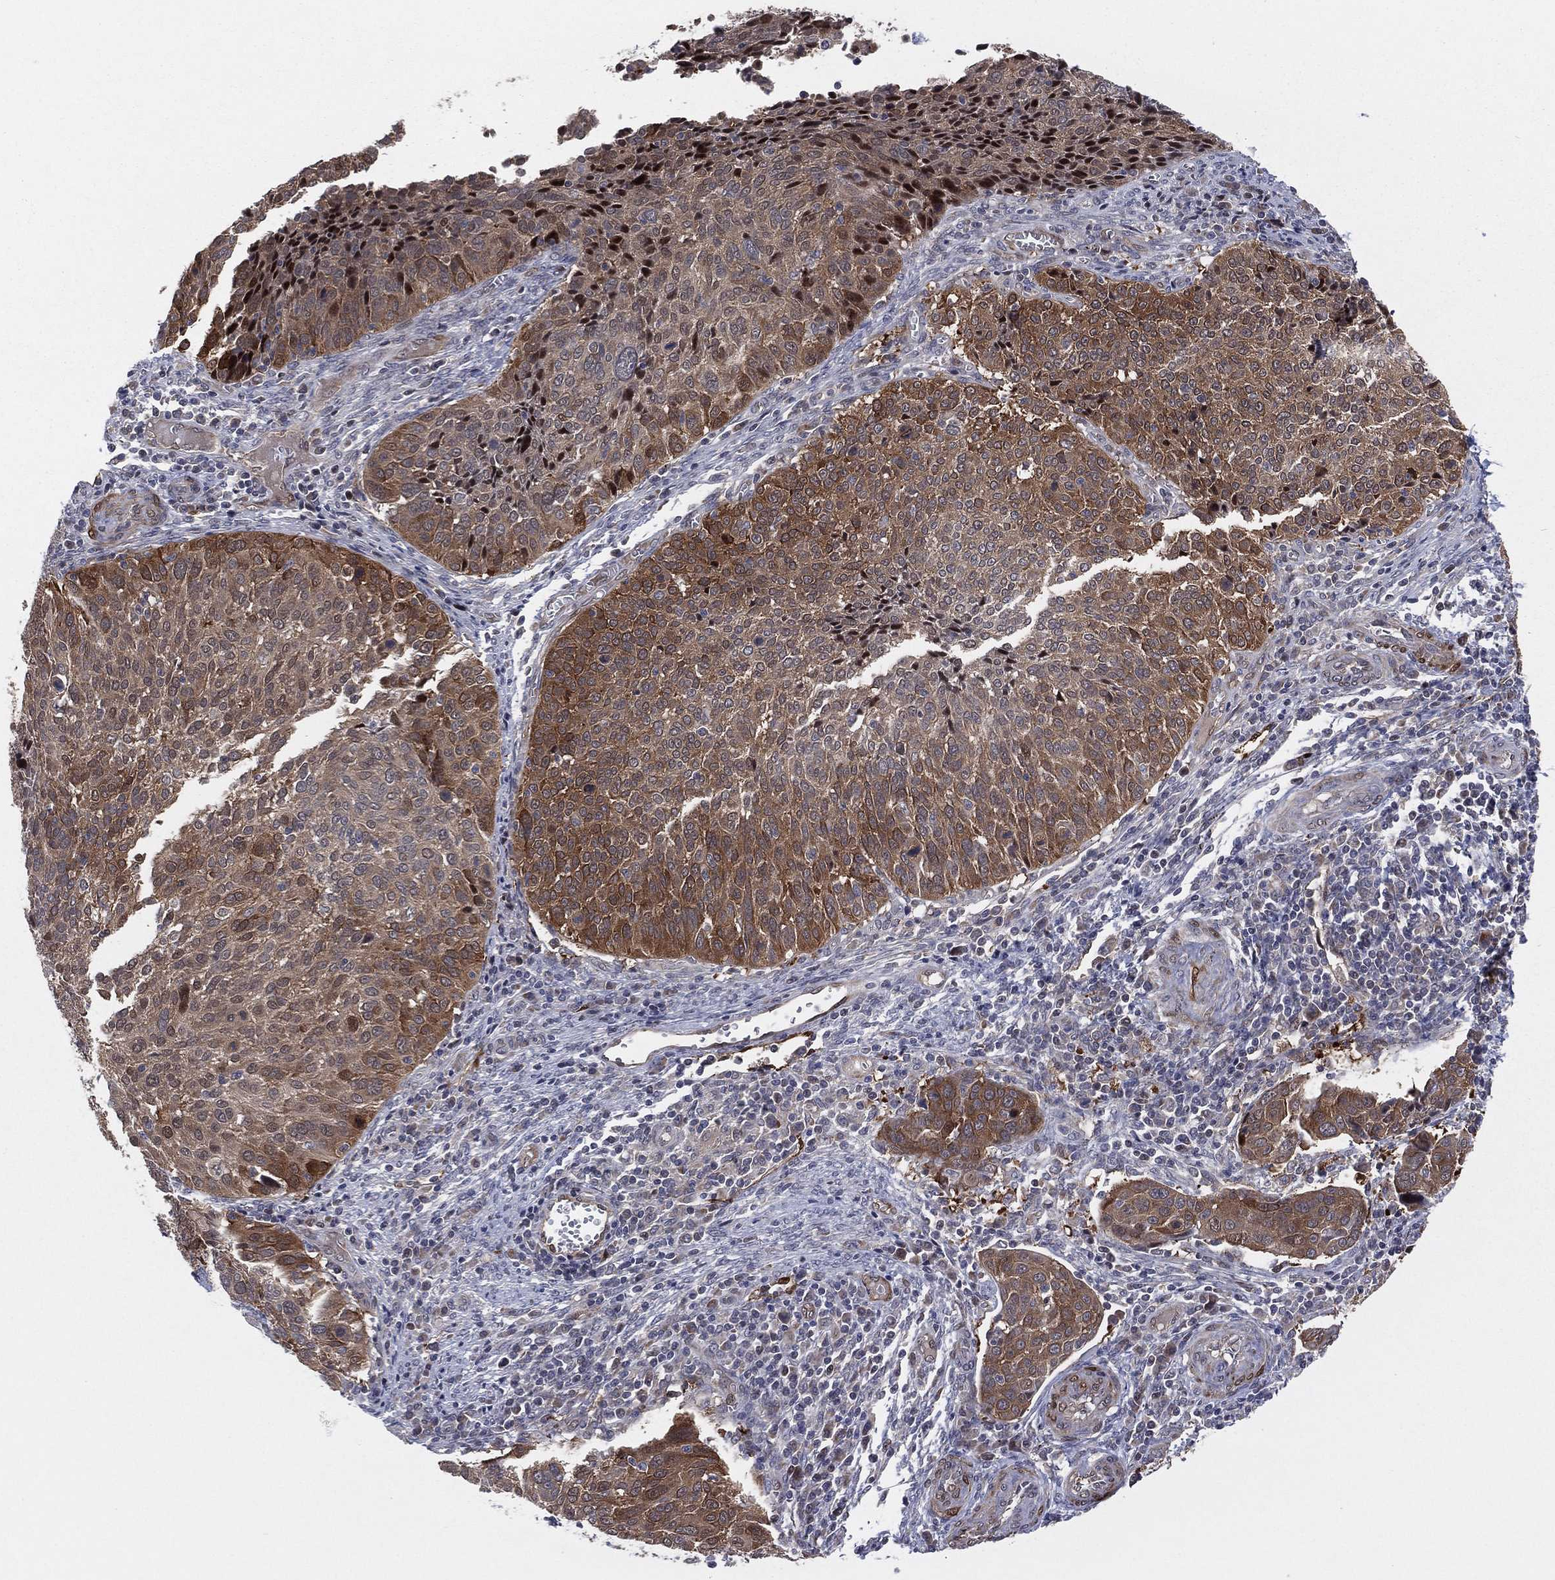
{"staining": {"intensity": "moderate", "quantity": "25%-75%", "location": "cytoplasmic/membranous"}, "tissue": "cervical cancer", "cell_type": "Tumor cells", "image_type": "cancer", "snomed": [{"axis": "morphology", "description": "Squamous cell carcinoma, NOS"}, {"axis": "topography", "description": "Cervix"}], "caption": "Moderate cytoplasmic/membranous positivity is appreciated in approximately 25%-75% of tumor cells in cervical squamous cell carcinoma.", "gene": "SNCG", "patient": {"sex": "female", "age": 39}}